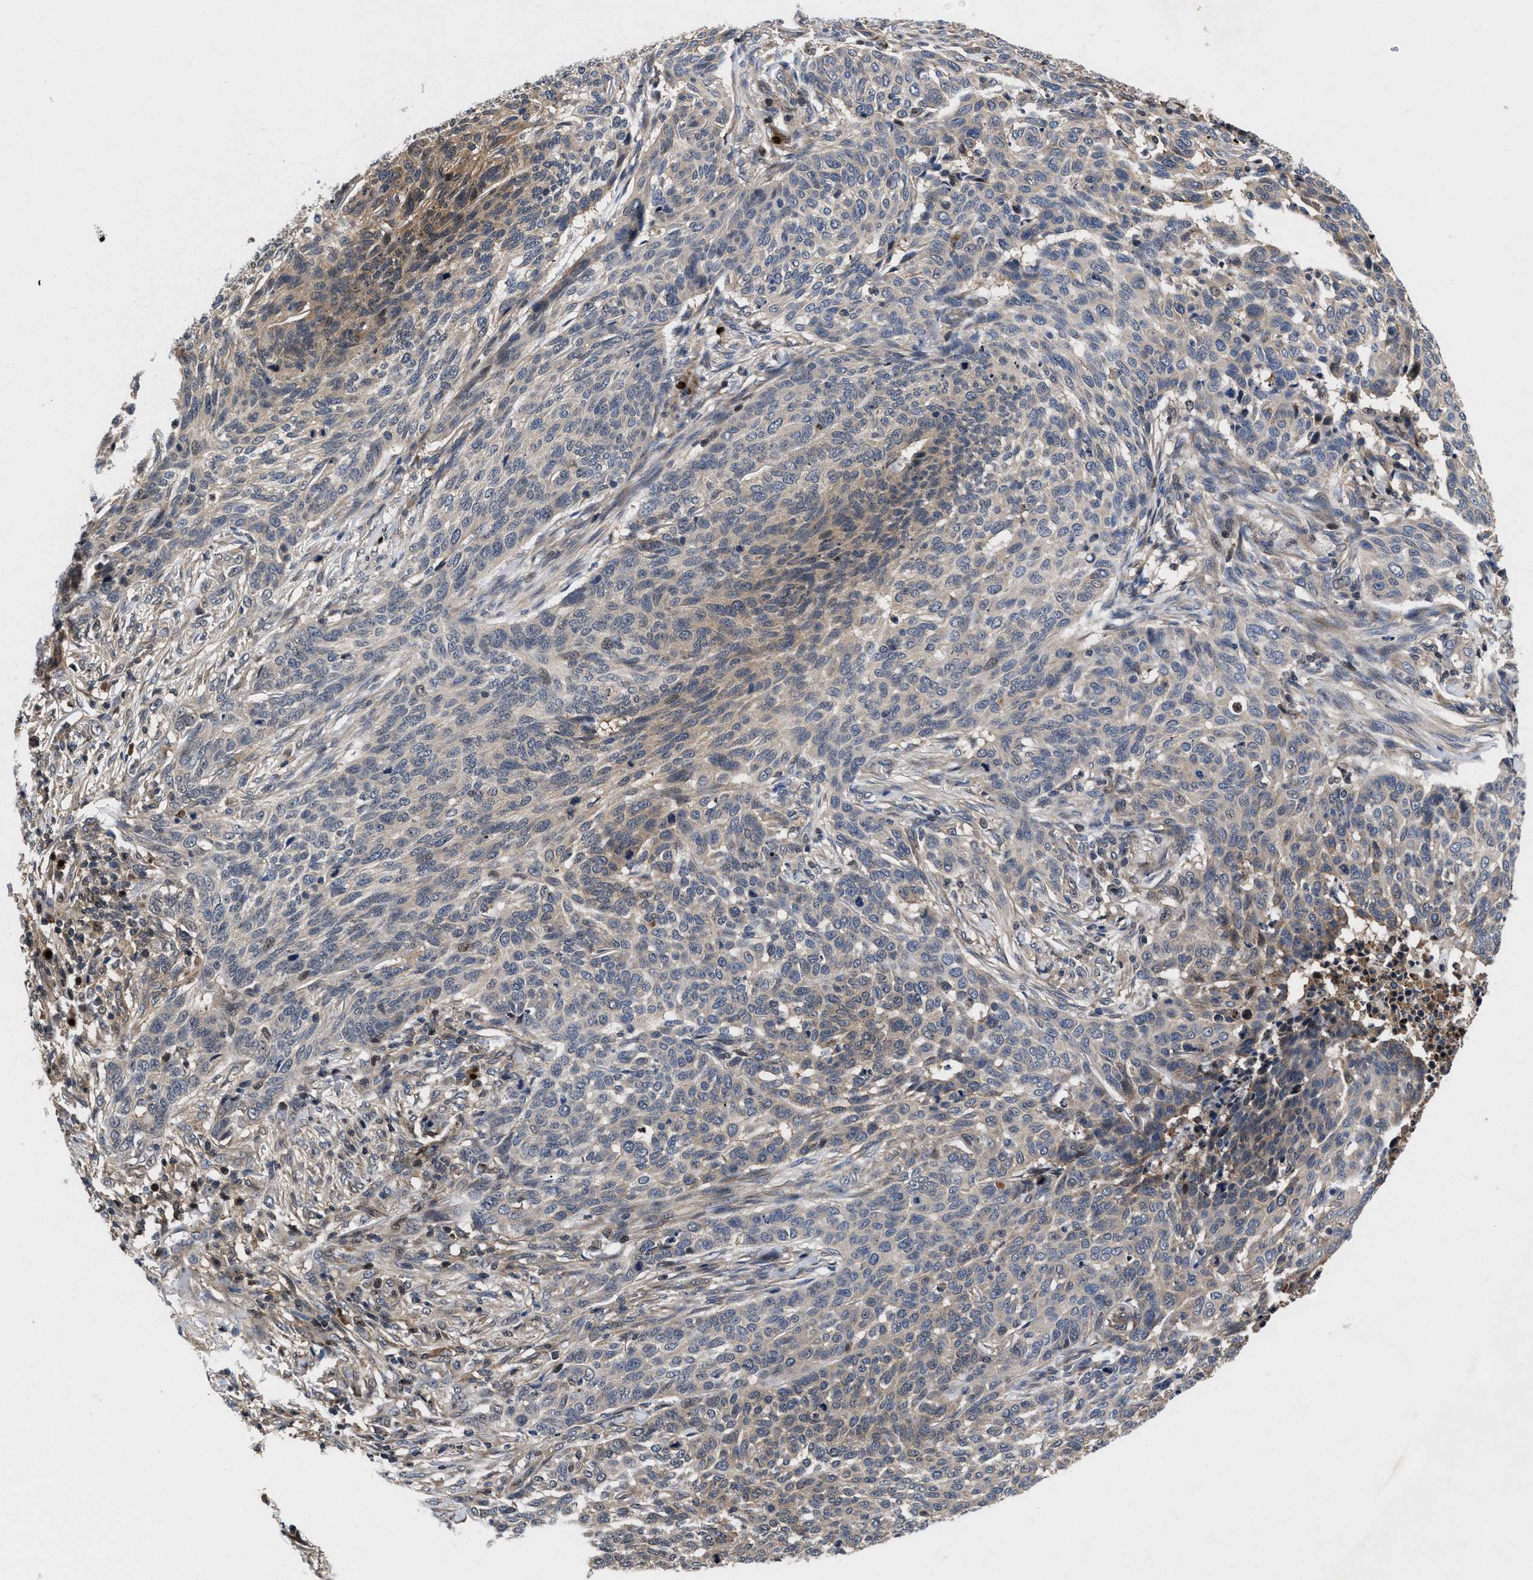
{"staining": {"intensity": "weak", "quantity": "<25%", "location": "cytoplasmic/membranous"}, "tissue": "skin cancer", "cell_type": "Tumor cells", "image_type": "cancer", "snomed": [{"axis": "morphology", "description": "Basal cell carcinoma"}, {"axis": "topography", "description": "Skin"}], "caption": "Basal cell carcinoma (skin) was stained to show a protein in brown. There is no significant expression in tumor cells. (DAB immunohistochemistry, high magnification).", "gene": "FAM200A", "patient": {"sex": "male", "age": 85}}